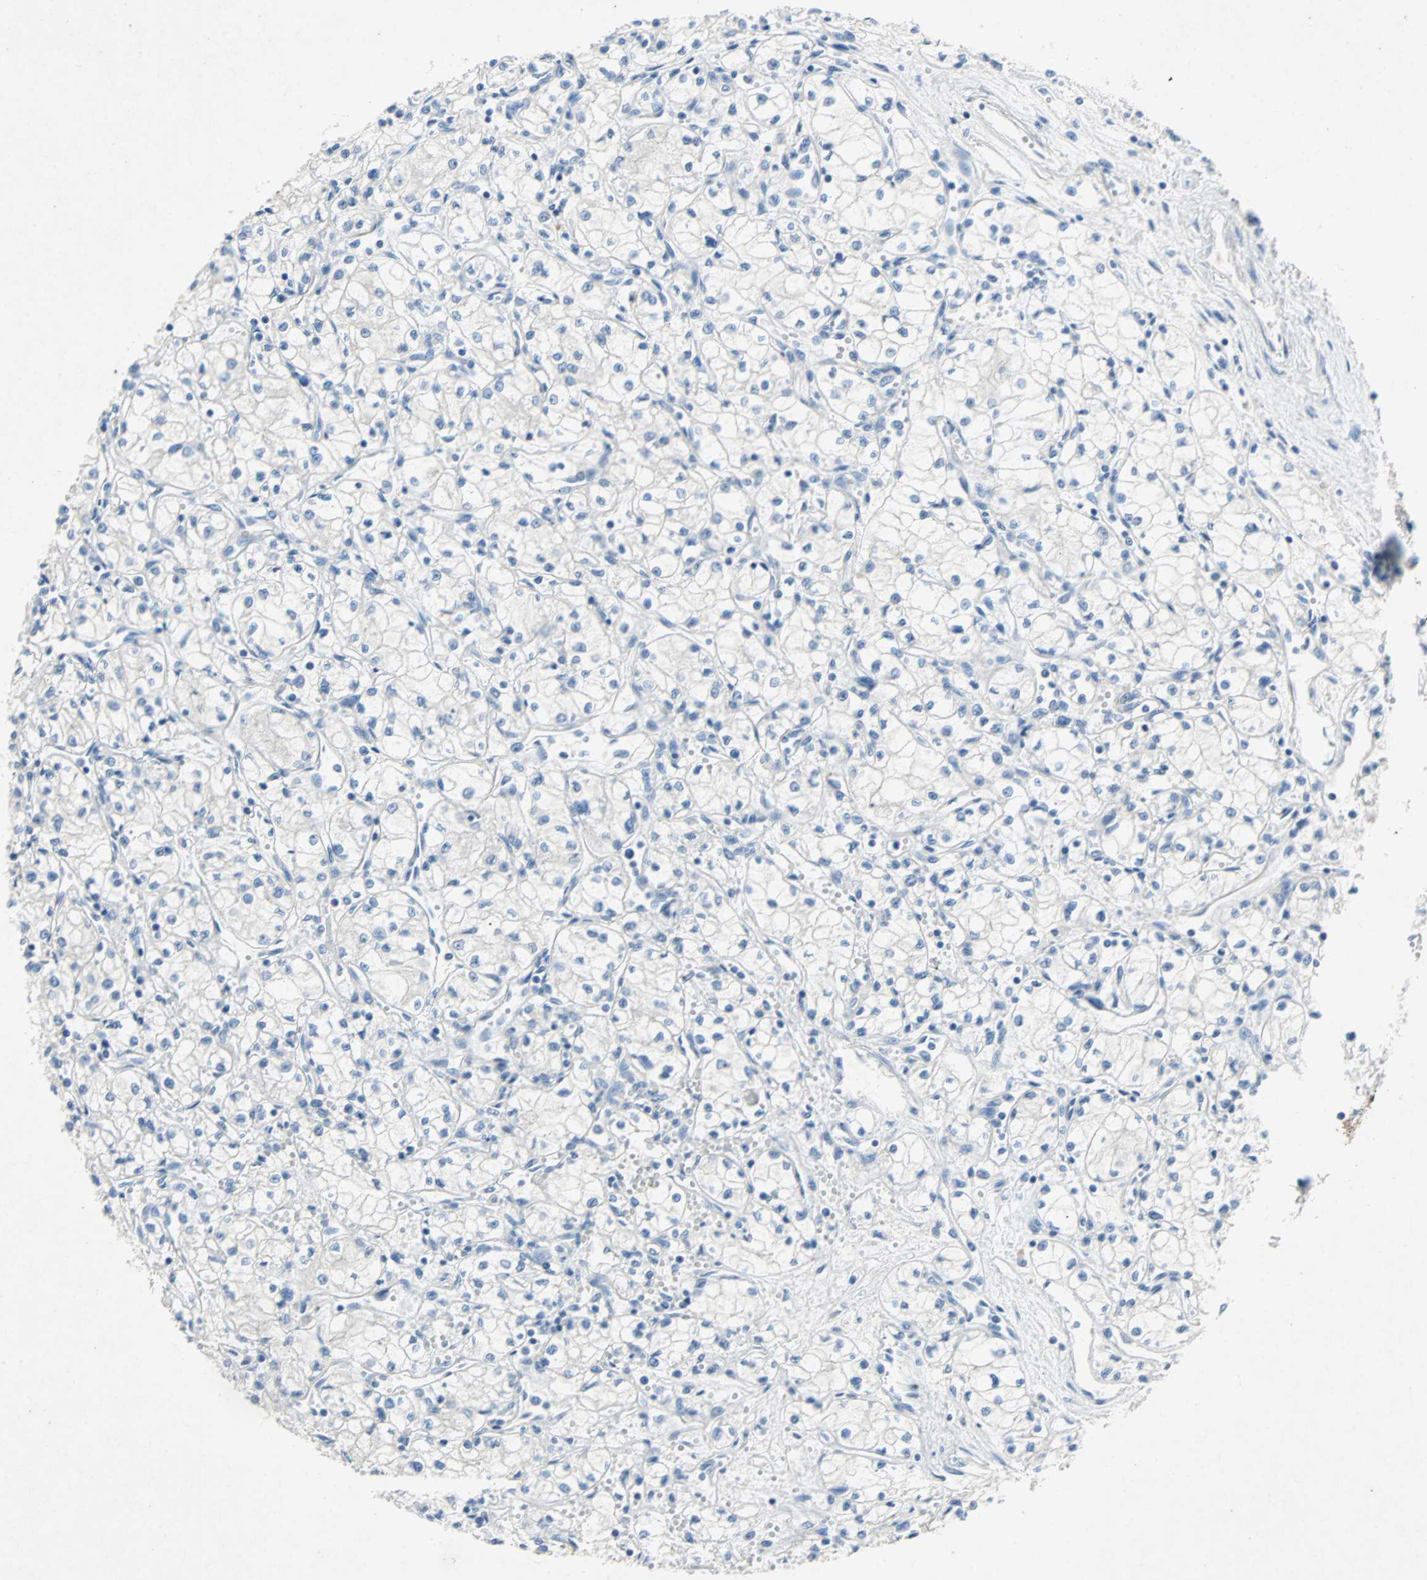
{"staining": {"intensity": "negative", "quantity": "none", "location": "none"}, "tissue": "renal cancer", "cell_type": "Tumor cells", "image_type": "cancer", "snomed": [{"axis": "morphology", "description": "Normal tissue, NOS"}, {"axis": "morphology", "description": "Adenocarcinoma, NOS"}, {"axis": "topography", "description": "Kidney"}], "caption": "DAB (3,3'-diaminobenzidine) immunohistochemical staining of renal adenocarcinoma shows no significant positivity in tumor cells.", "gene": "PCDHB2", "patient": {"sex": "male", "age": 59}}